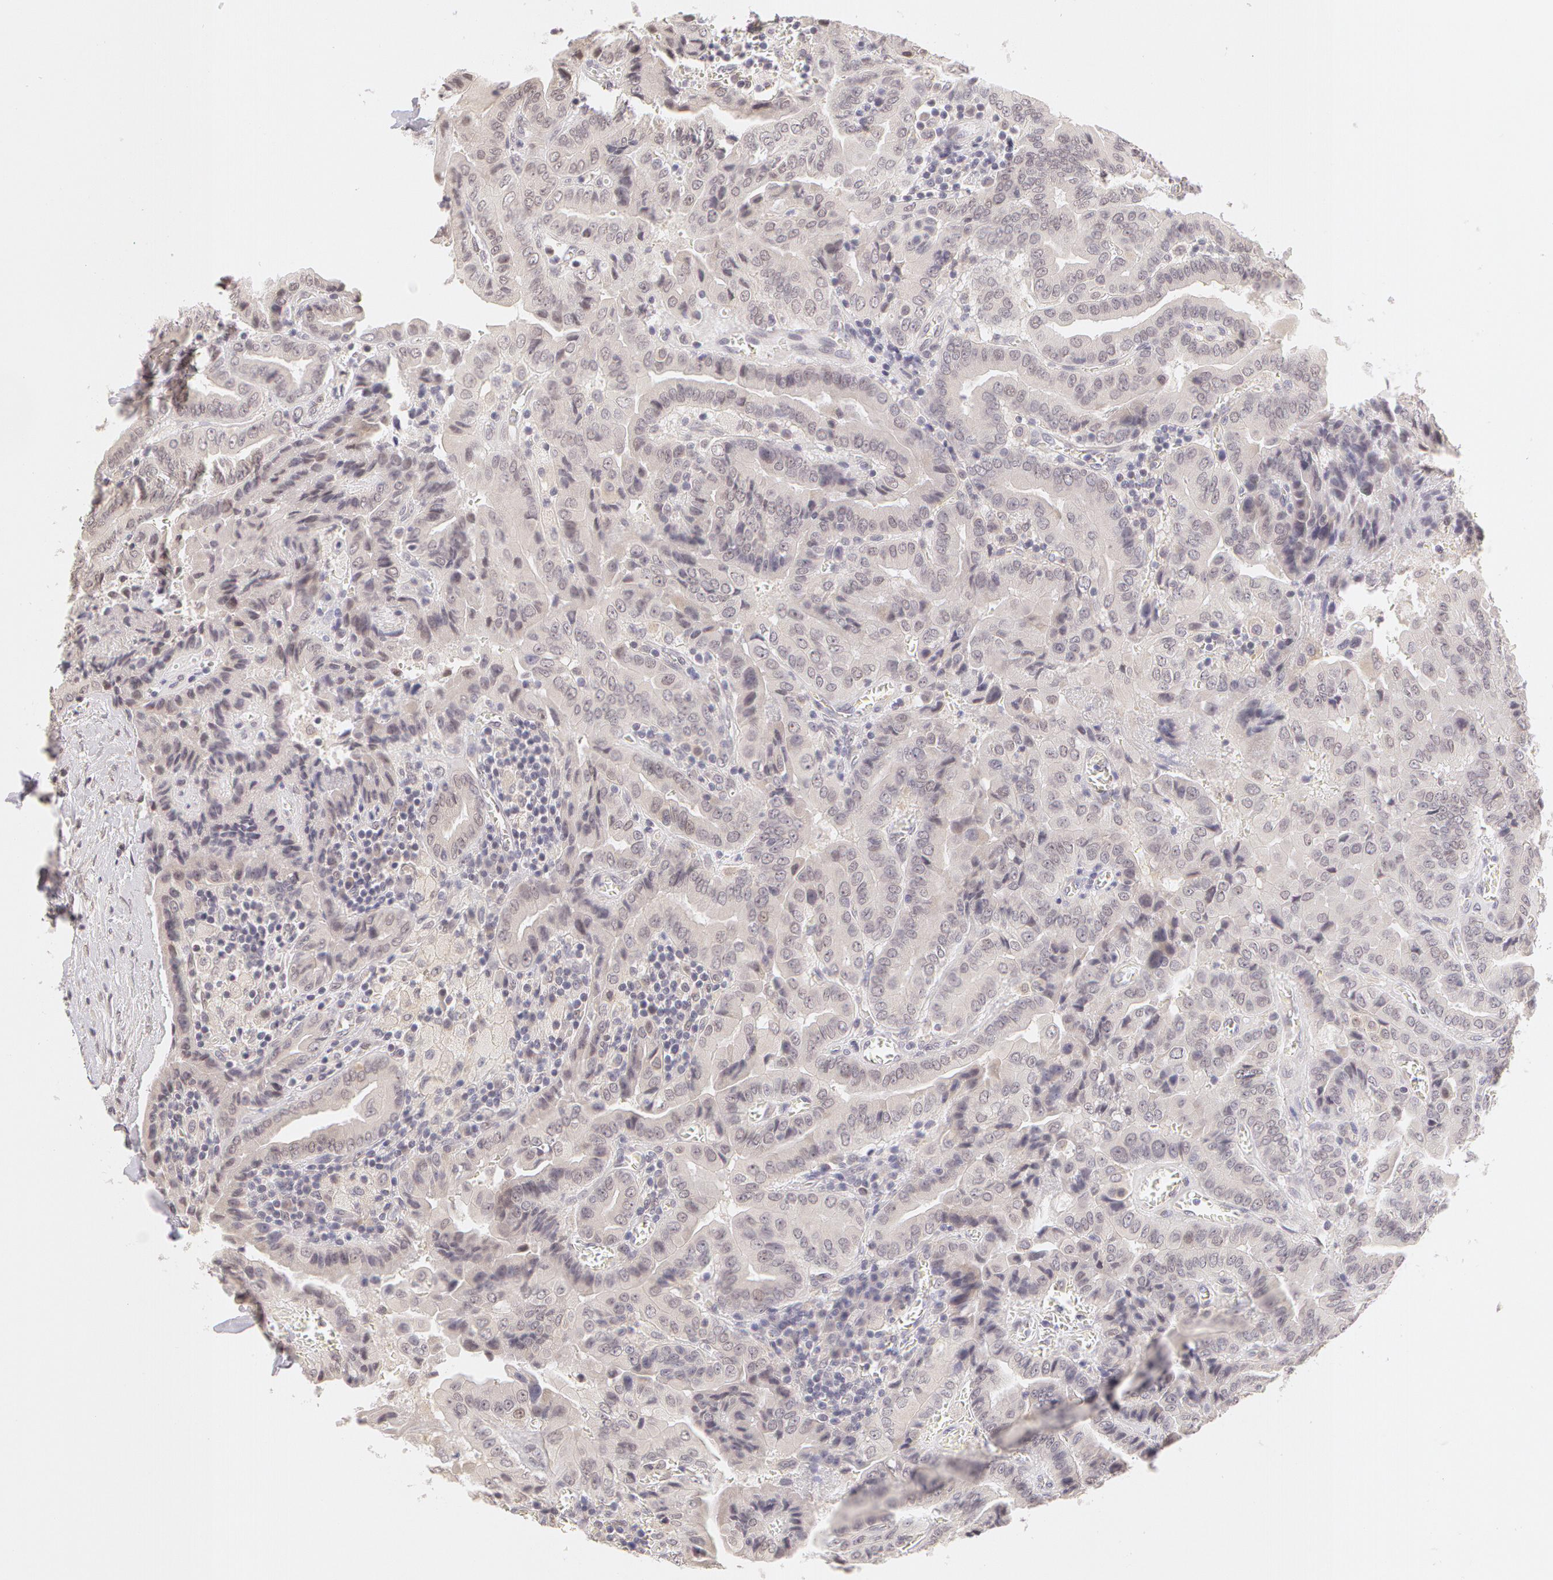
{"staining": {"intensity": "negative", "quantity": "none", "location": "none"}, "tissue": "thyroid cancer", "cell_type": "Tumor cells", "image_type": "cancer", "snomed": [{"axis": "morphology", "description": "Papillary adenocarcinoma, NOS"}, {"axis": "topography", "description": "Thyroid gland"}], "caption": "High power microscopy image of an immunohistochemistry image of thyroid papillary adenocarcinoma, revealing no significant positivity in tumor cells.", "gene": "ZNF597", "patient": {"sex": "female", "age": 71}}